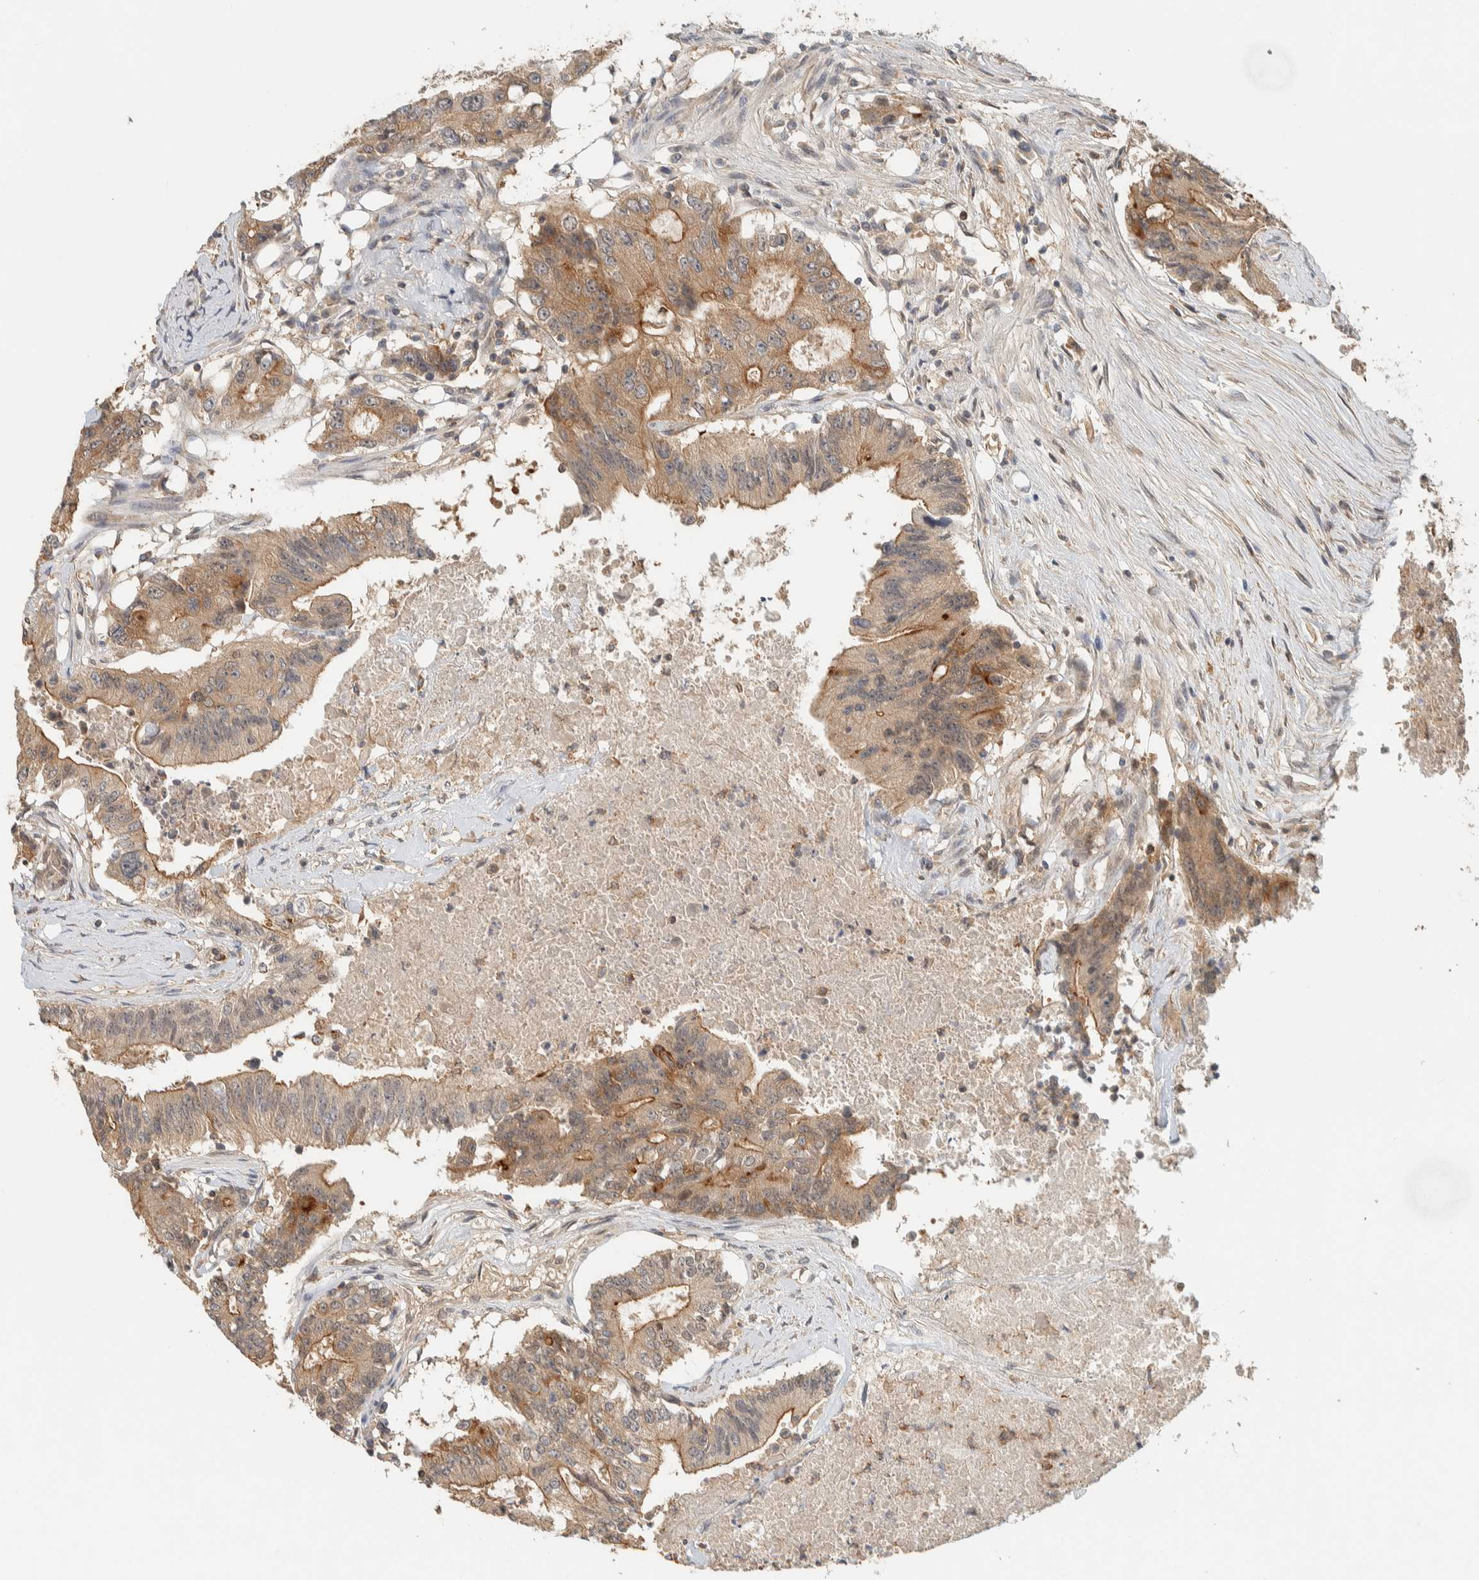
{"staining": {"intensity": "moderate", "quantity": ">75%", "location": "cytoplasmic/membranous"}, "tissue": "colorectal cancer", "cell_type": "Tumor cells", "image_type": "cancer", "snomed": [{"axis": "morphology", "description": "Adenocarcinoma, NOS"}, {"axis": "topography", "description": "Colon"}], "caption": "Immunohistochemistry (IHC) of colorectal cancer shows medium levels of moderate cytoplasmic/membranous positivity in approximately >75% of tumor cells.", "gene": "RAB11FIP1", "patient": {"sex": "female", "age": 77}}